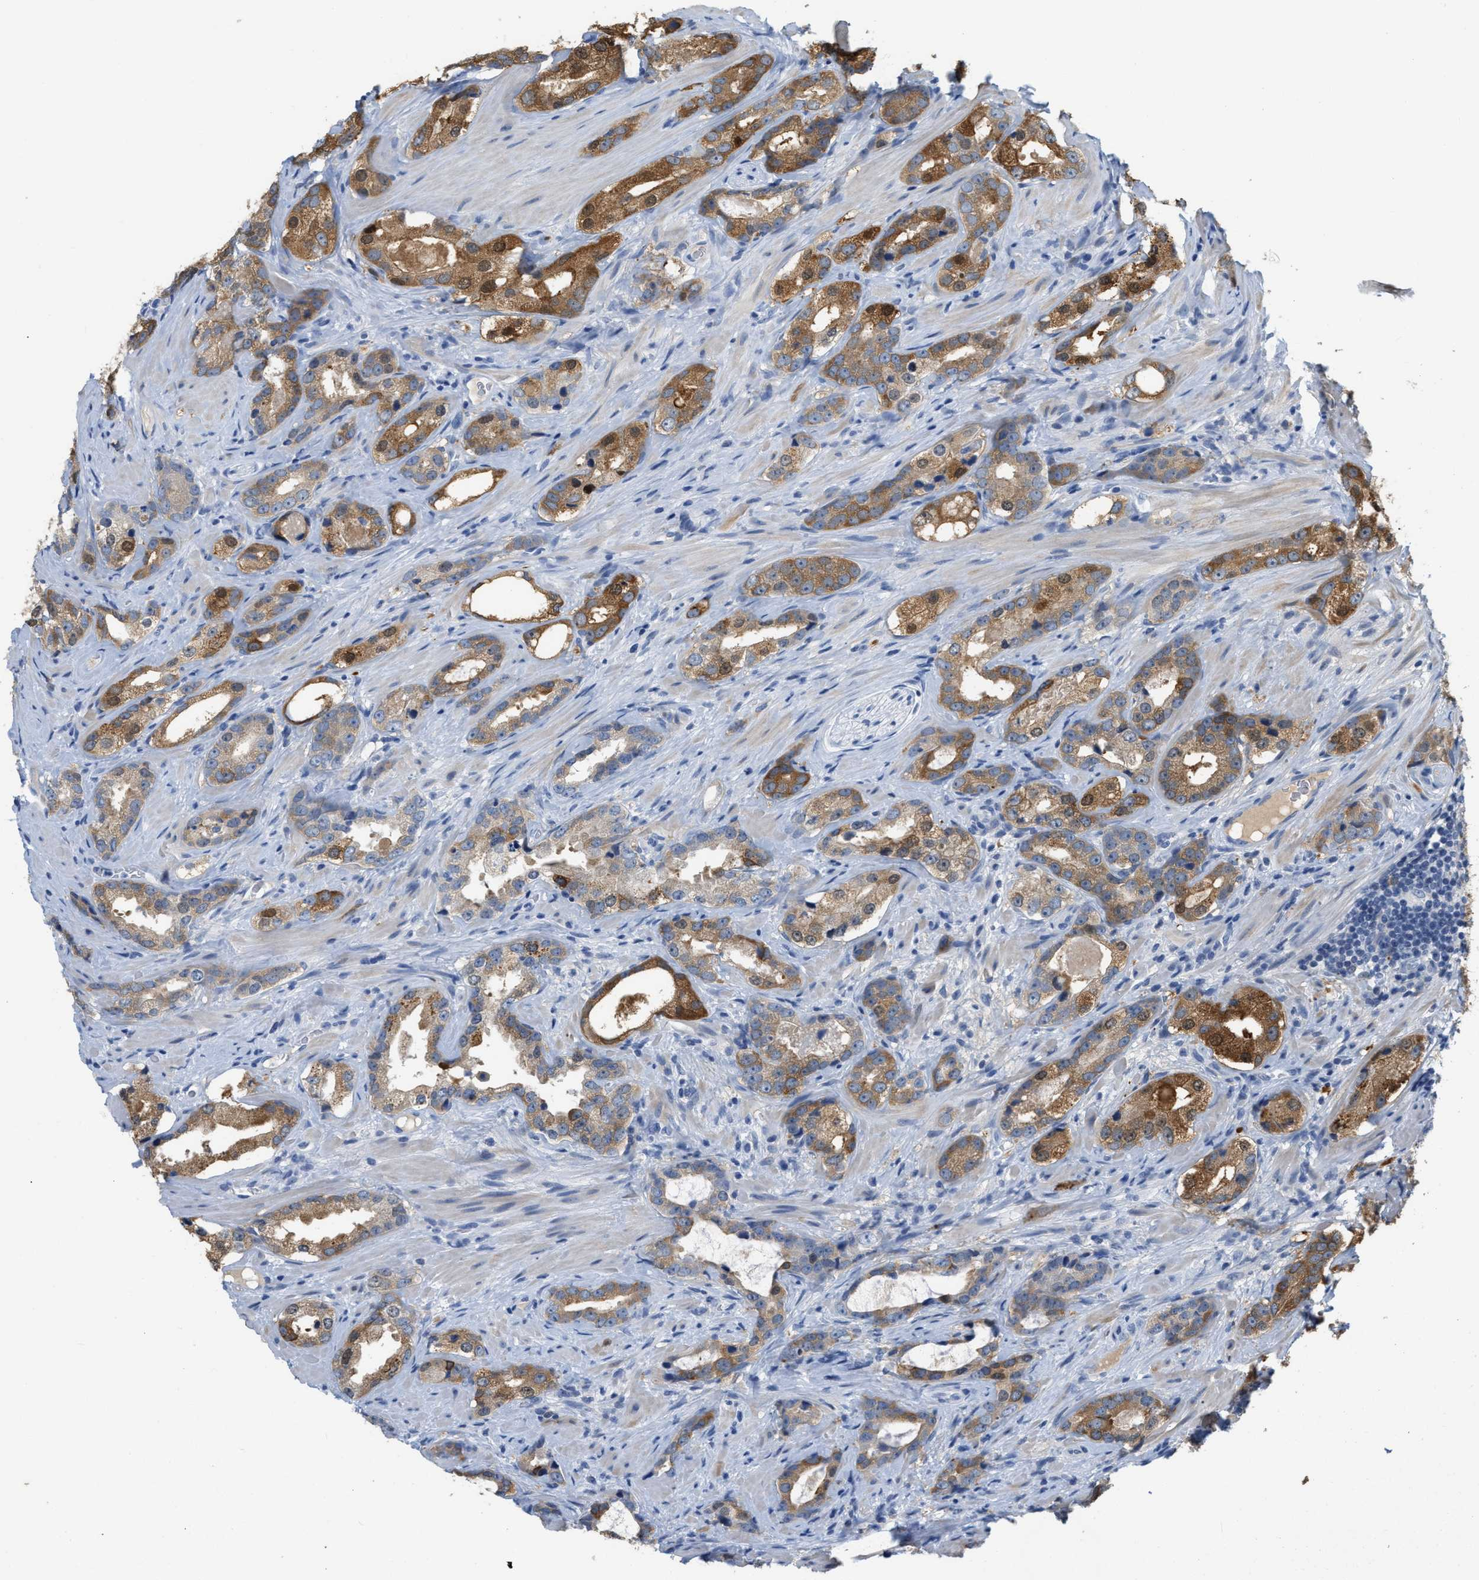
{"staining": {"intensity": "moderate", "quantity": ">75%", "location": "cytoplasmic/membranous"}, "tissue": "prostate cancer", "cell_type": "Tumor cells", "image_type": "cancer", "snomed": [{"axis": "morphology", "description": "Adenocarcinoma, High grade"}, {"axis": "topography", "description": "Prostate"}], "caption": "Tumor cells display medium levels of moderate cytoplasmic/membranous positivity in about >75% of cells in prostate adenocarcinoma (high-grade).", "gene": "CRYM", "patient": {"sex": "male", "age": 63}}